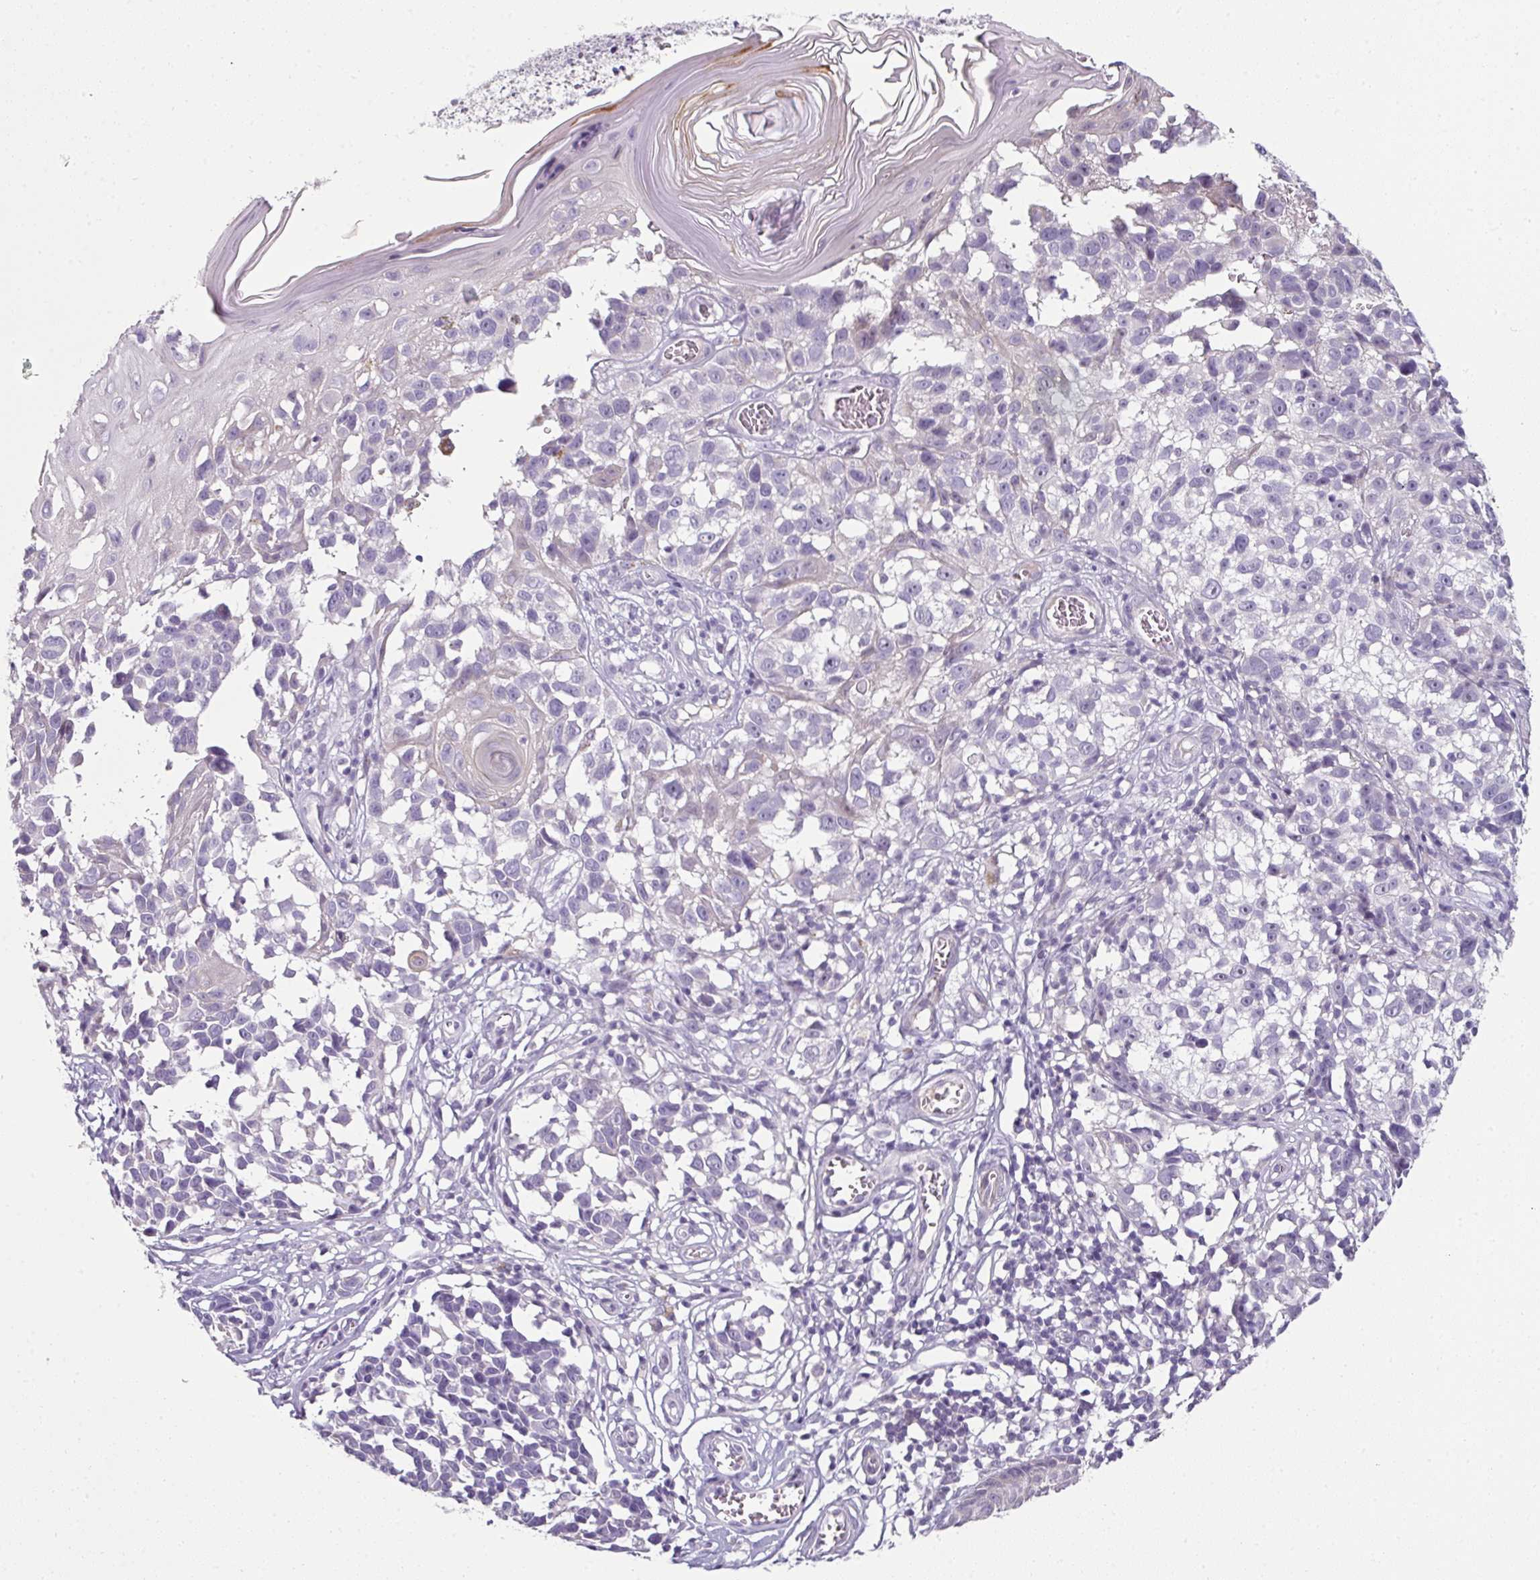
{"staining": {"intensity": "negative", "quantity": "none", "location": "none"}, "tissue": "melanoma", "cell_type": "Tumor cells", "image_type": "cancer", "snomed": [{"axis": "morphology", "description": "Malignant melanoma, NOS"}, {"axis": "topography", "description": "Skin"}], "caption": "Immunohistochemistry of melanoma reveals no positivity in tumor cells.", "gene": "FHAD1", "patient": {"sex": "male", "age": 73}}